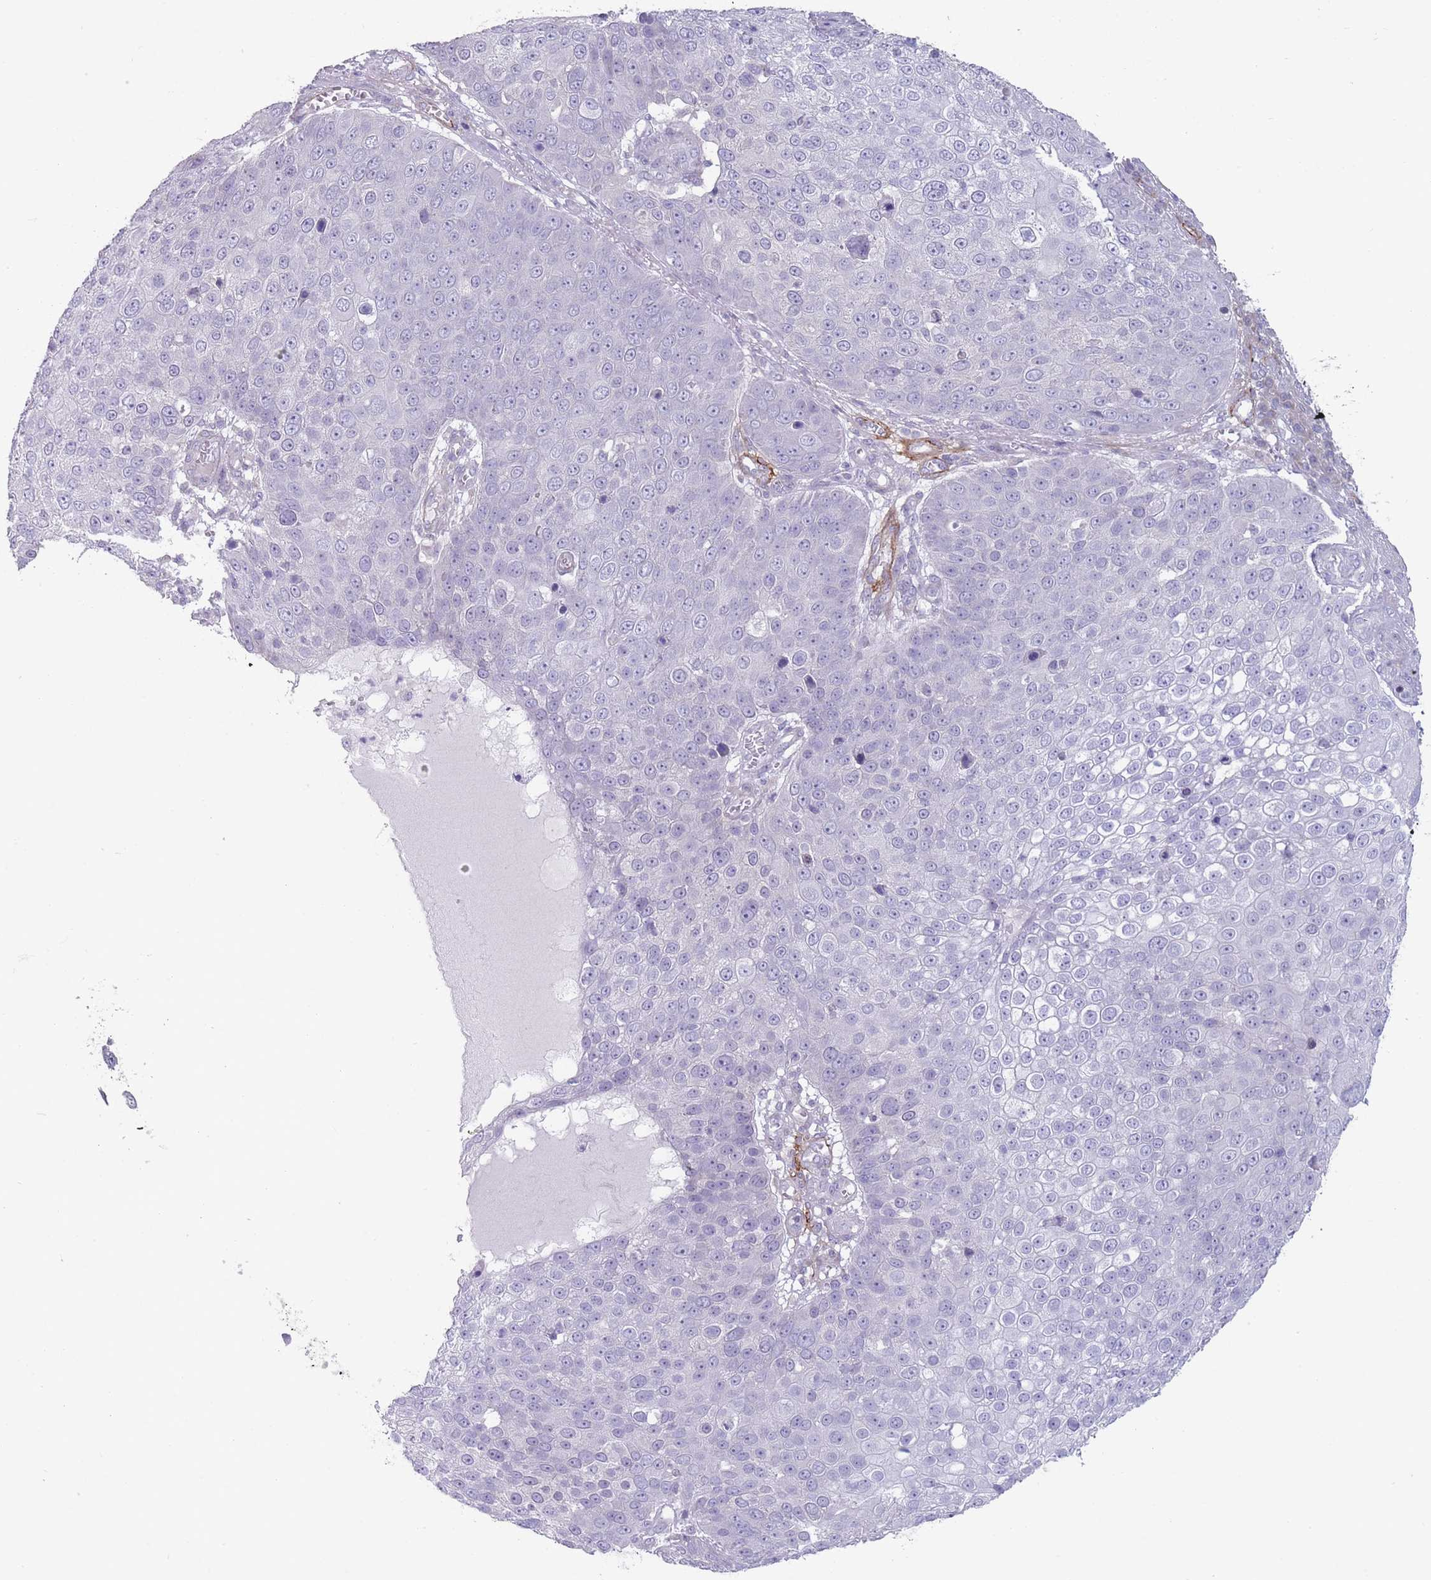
{"staining": {"intensity": "negative", "quantity": "none", "location": "none"}, "tissue": "skin cancer", "cell_type": "Tumor cells", "image_type": "cancer", "snomed": [{"axis": "morphology", "description": "Squamous cell carcinoma, NOS"}, {"axis": "topography", "description": "Skin"}], "caption": "Tumor cells are negative for protein expression in human skin squamous cell carcinoma.", "gene": "PAIP2B", "patient": {"sex": "male", "age": 71}}